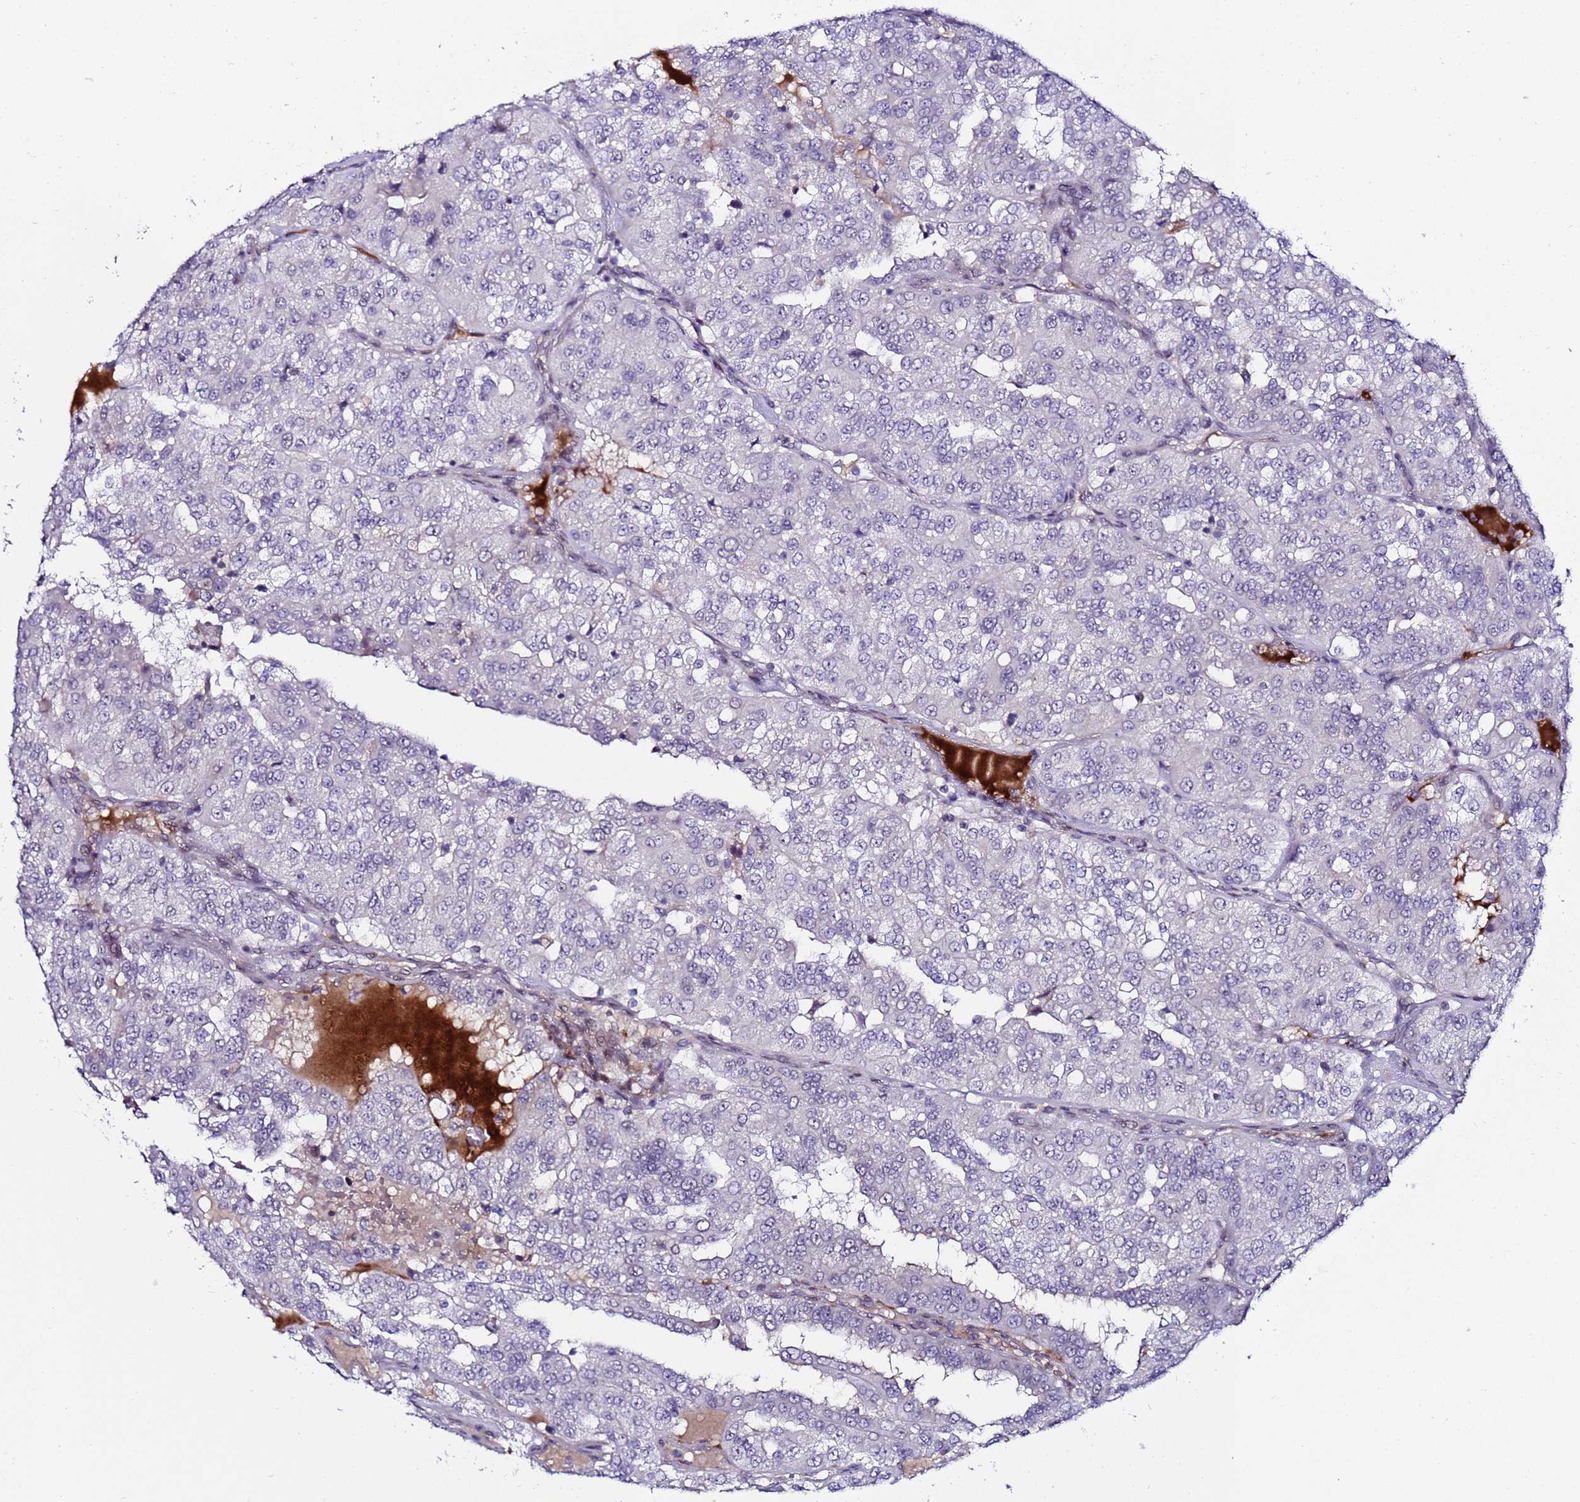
{"staining": {"intensity": "negative", "quantity": "none", "location": "none"}, "tissue": "renal cancer", "cell_type": "Tumor cells", "image_type": "cancer", "snomed": [{"axis": "morphology", "description": "Adenocarcinoma, NOS"}, {"axis": "topography", "description": "Kidney"}], "caption": "Immunohistochemical staining of renal cancer (adenocarcinoma) displays no significant staining in tumor cells.", "gene": "C19orf47", "patient": {"sex": "female", "age": 63}}